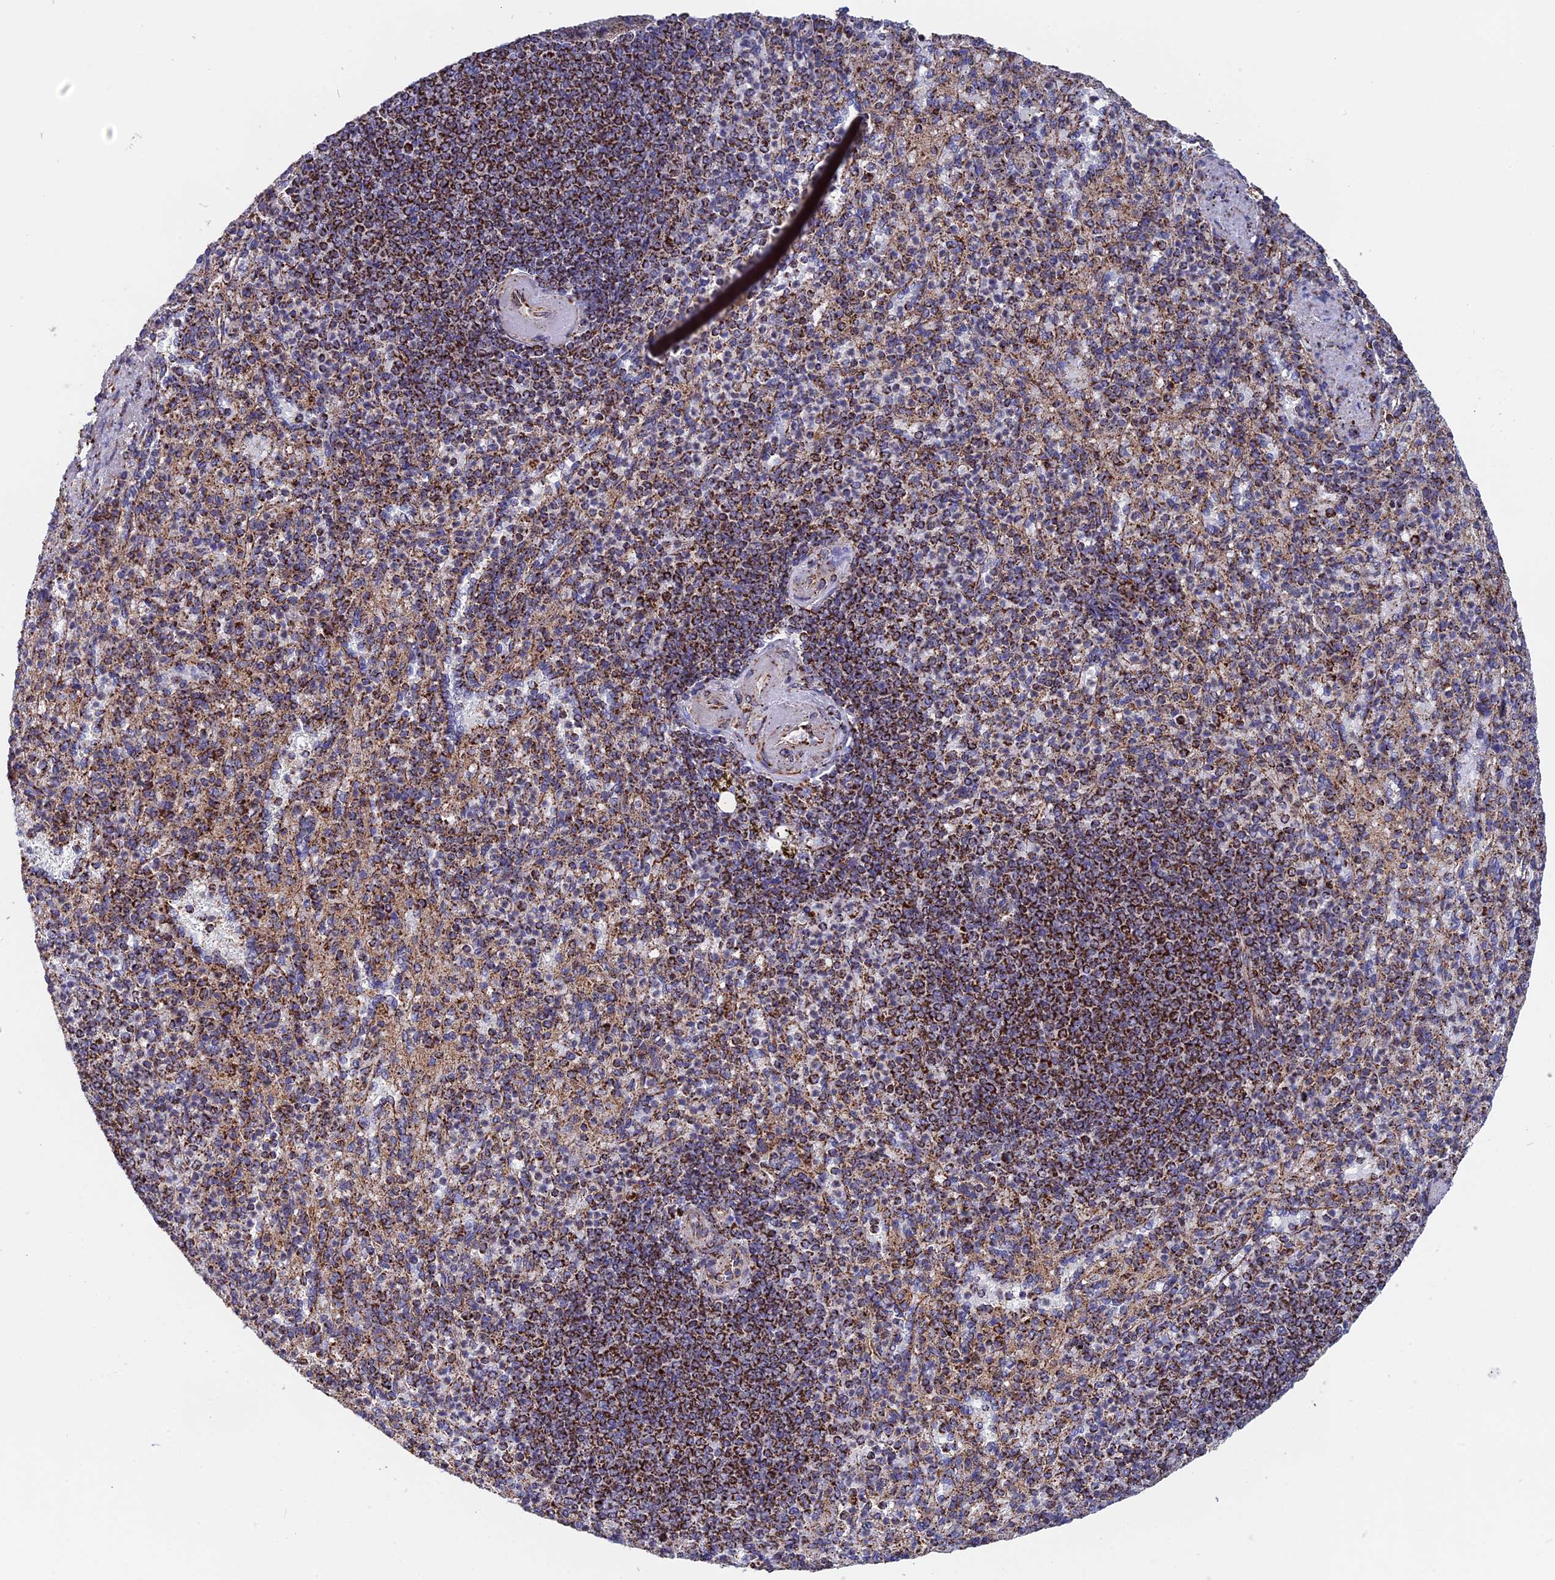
{"staining": {"intensity": "strong", "quantity": "25%-75%", "location": "cytoplasmic/membranous"}, "tissue": "spleen", "cell_type": "Cells in red pulp", "image_type": "normal", "snomed": [{"axis": "morphology", "description": "Normal tissue, NOS"}, {"axis": "topography", "description": "Spleen"}], "caption": "This is a photomicrograph of immunohistochemistry (IHC) staining of benign spleen, which shows strong positivity in the cytoplasmic/membranous of cells in red pulp.", "gene": "CDC16", "patient": {"sex": "female", "age": 74}}